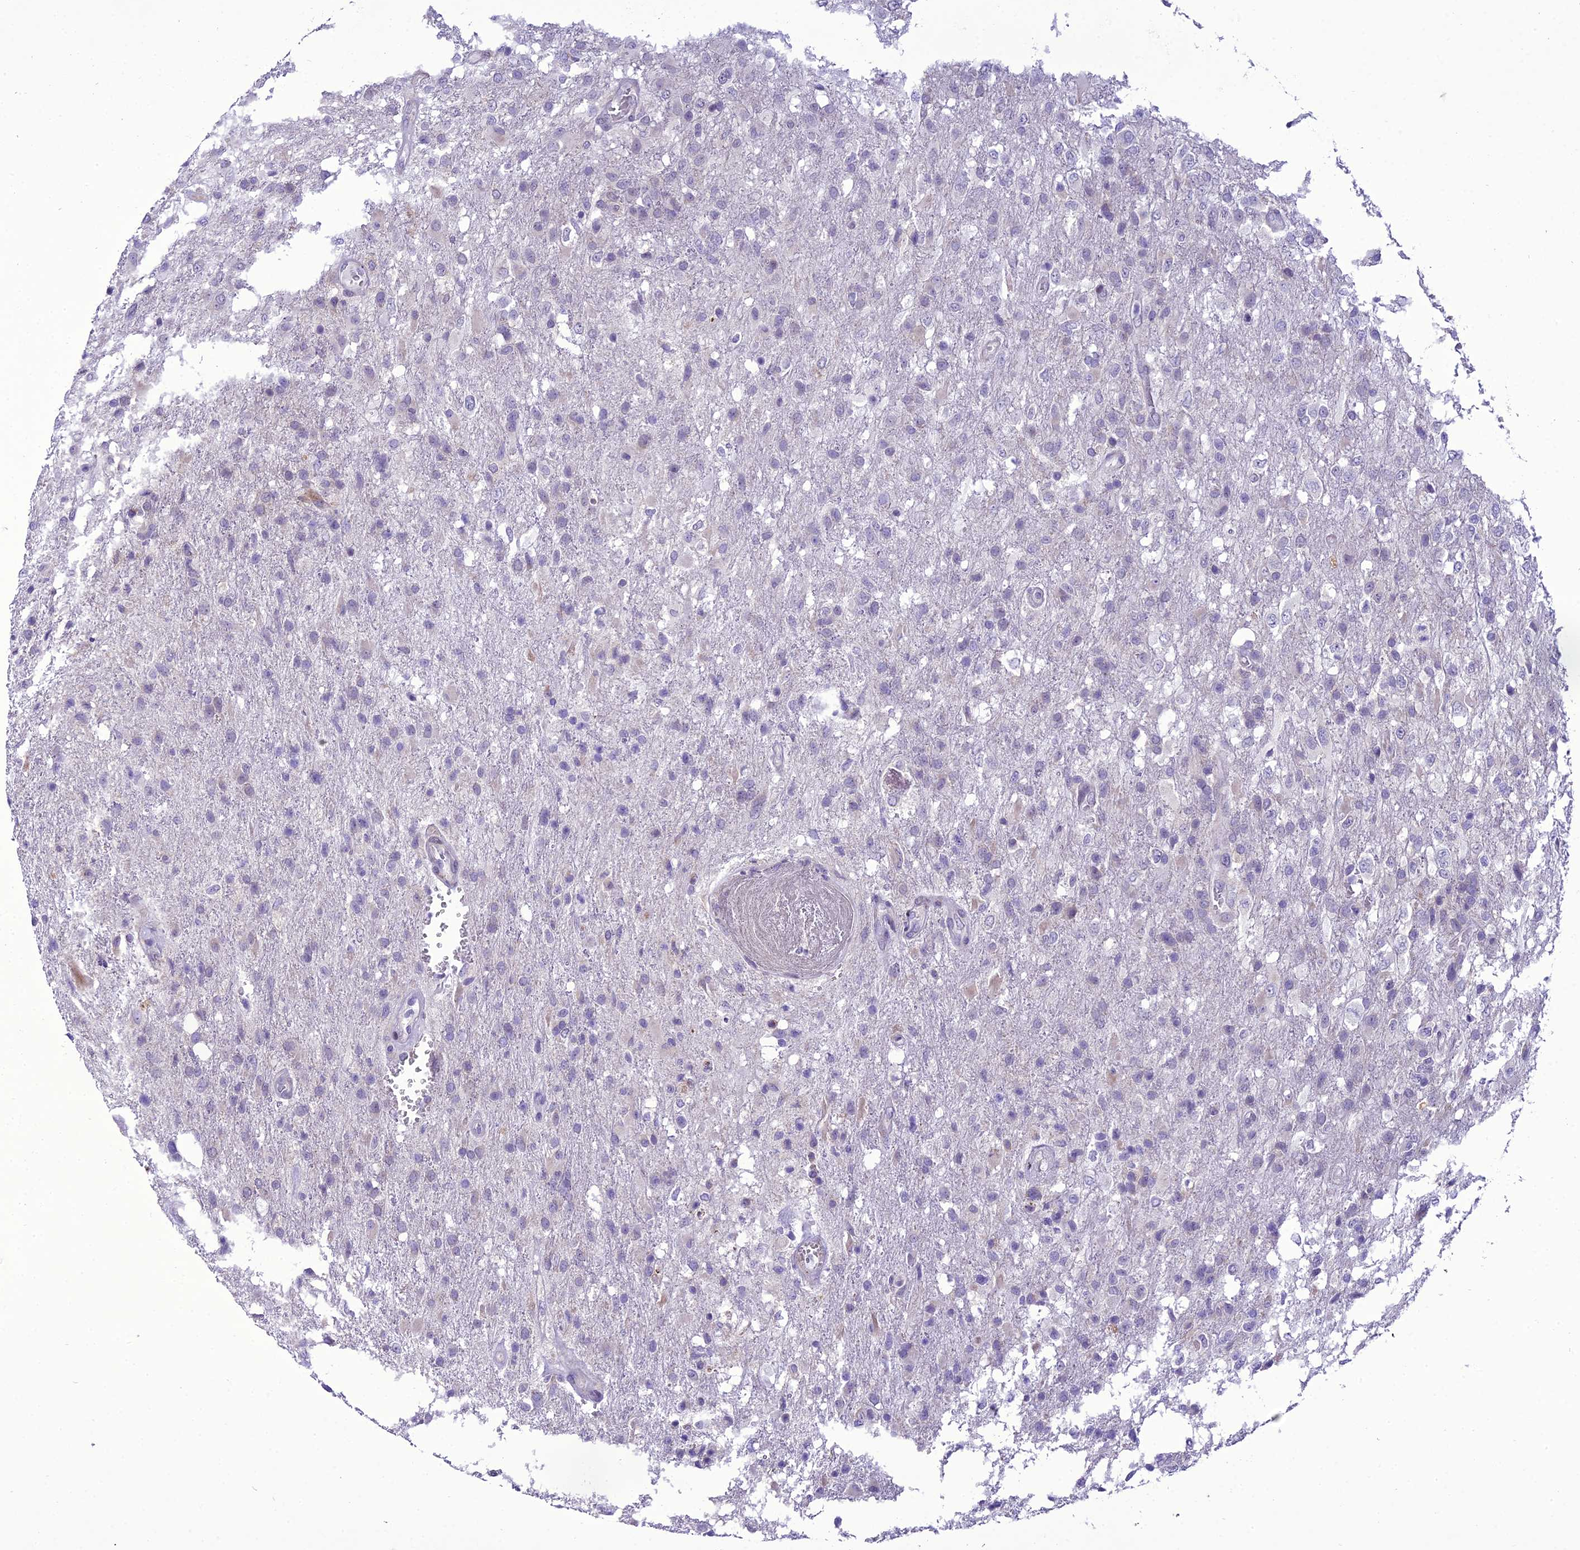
{"staining": {"intensity": "negative", "quantity": "none", "location": "none"}, "tissue": "glioma", "cell_type": "Tumor cells", "image_type": "cancer", "snomed": [{"axis": "morphology", "description": "Glioma, malignant, High grade"}, {"axis": "topography", "description": "Brain"}], "caption": "An image of glioma stained for a protein displays no brown staining in tumor cells.", "gene": "NEURL2", "patient": {"sex": "female", "age": 74}}